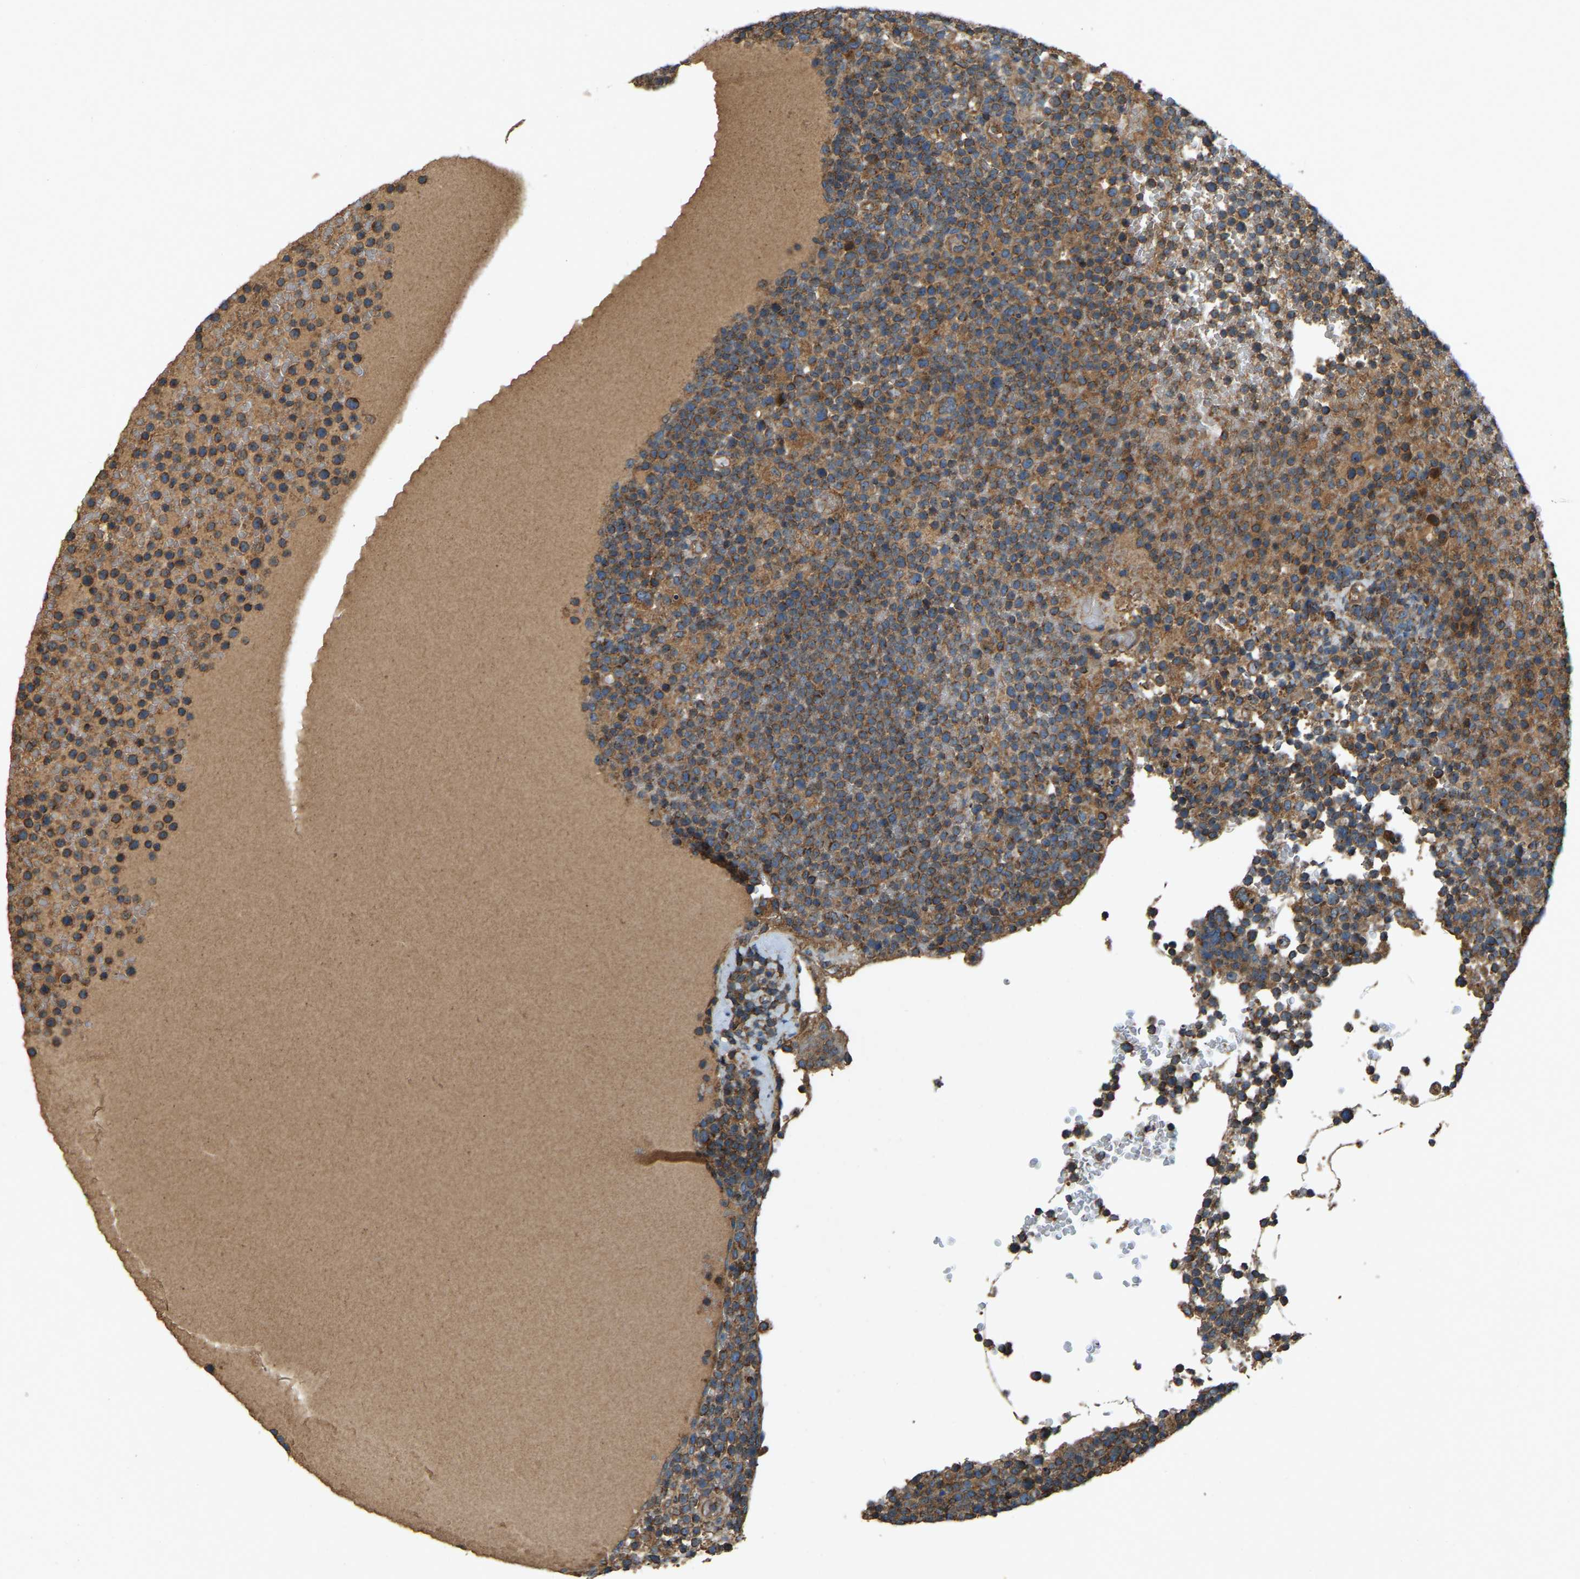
{"staining": {"intensity": "strong", "quantity": ">75%", "location": "cytoplasmic/membranous"}, "tissue": "lymphoma", "cell_type": "Tumor cells", "image_type": "cancer", "snomed": [{"axis": "morphology", "description": "Malignant lymphoma, non-Hodgkin's type, High grade"}, {"axis": "topography", "description": "Lymph node"}], "caption": "This photomicrograph demonstrates immunohistochemistry staining of lymphoma, with high strong cytoplasmic/membranous staining in about >75% of tumor cells.", "gene": "SAMD9L", "patient": {"sex": "male", "age": 61}}